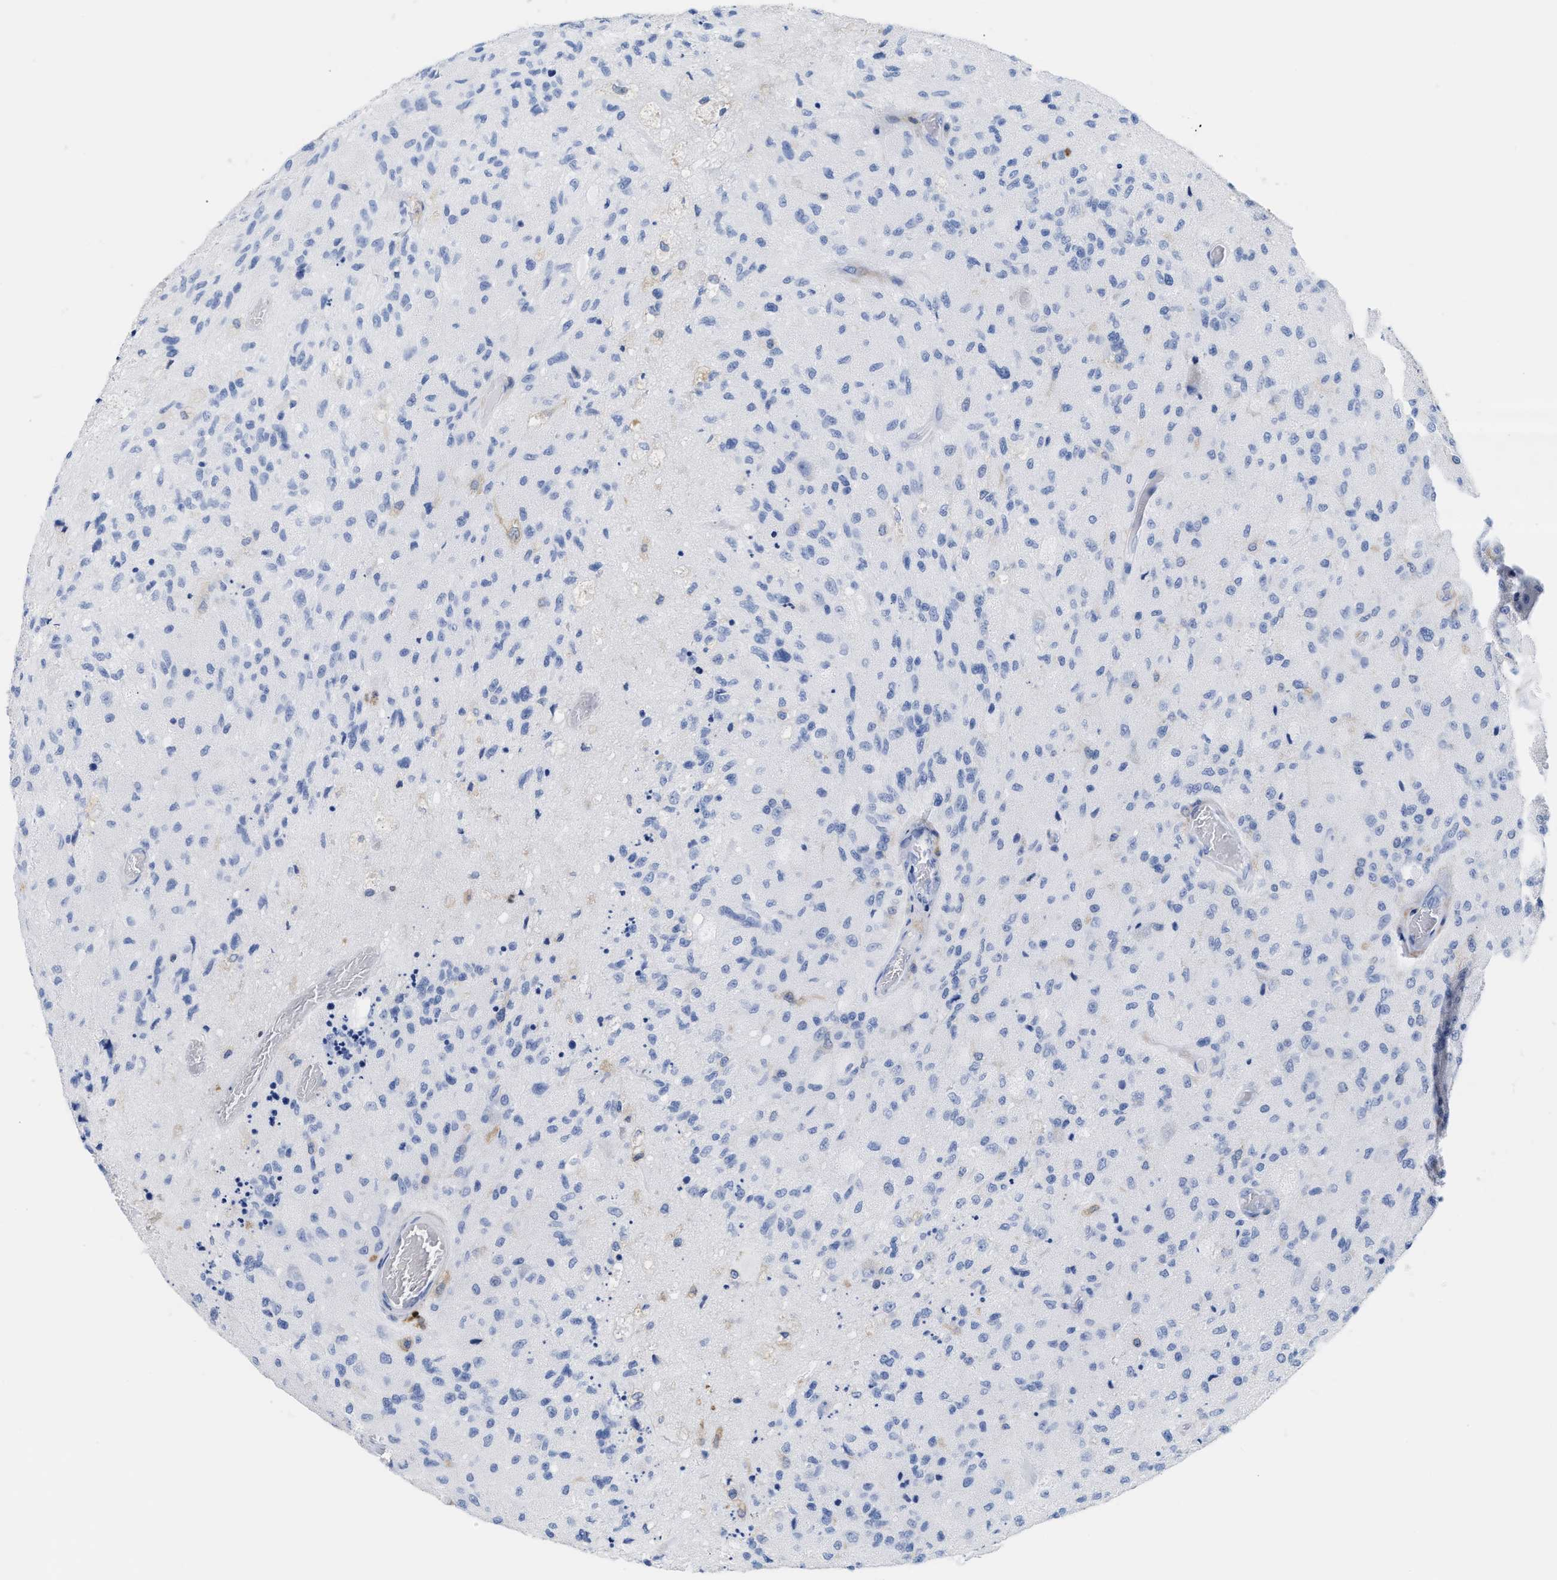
{"staining": {"intensity": "negative", "quantity": "none", "location": "none"}, "tissue": "glioma", "cell_type": "Tumor cells", "image_type": "cancer", "snomed": [{"axis": "morphology", "description": "Normal tissue, NOS"}, {"axis": "morphology", "description": "Glioma, malignant, High grade"}, {"axis": "topography", "description": "Cerebral cortex"}], "caption": "Human glioma stained for a protein using immunohistochemistry demonstrates no expression in tumor cells.", "gene": "LCP1", "patient": {"sex": "male", "age": 77}}